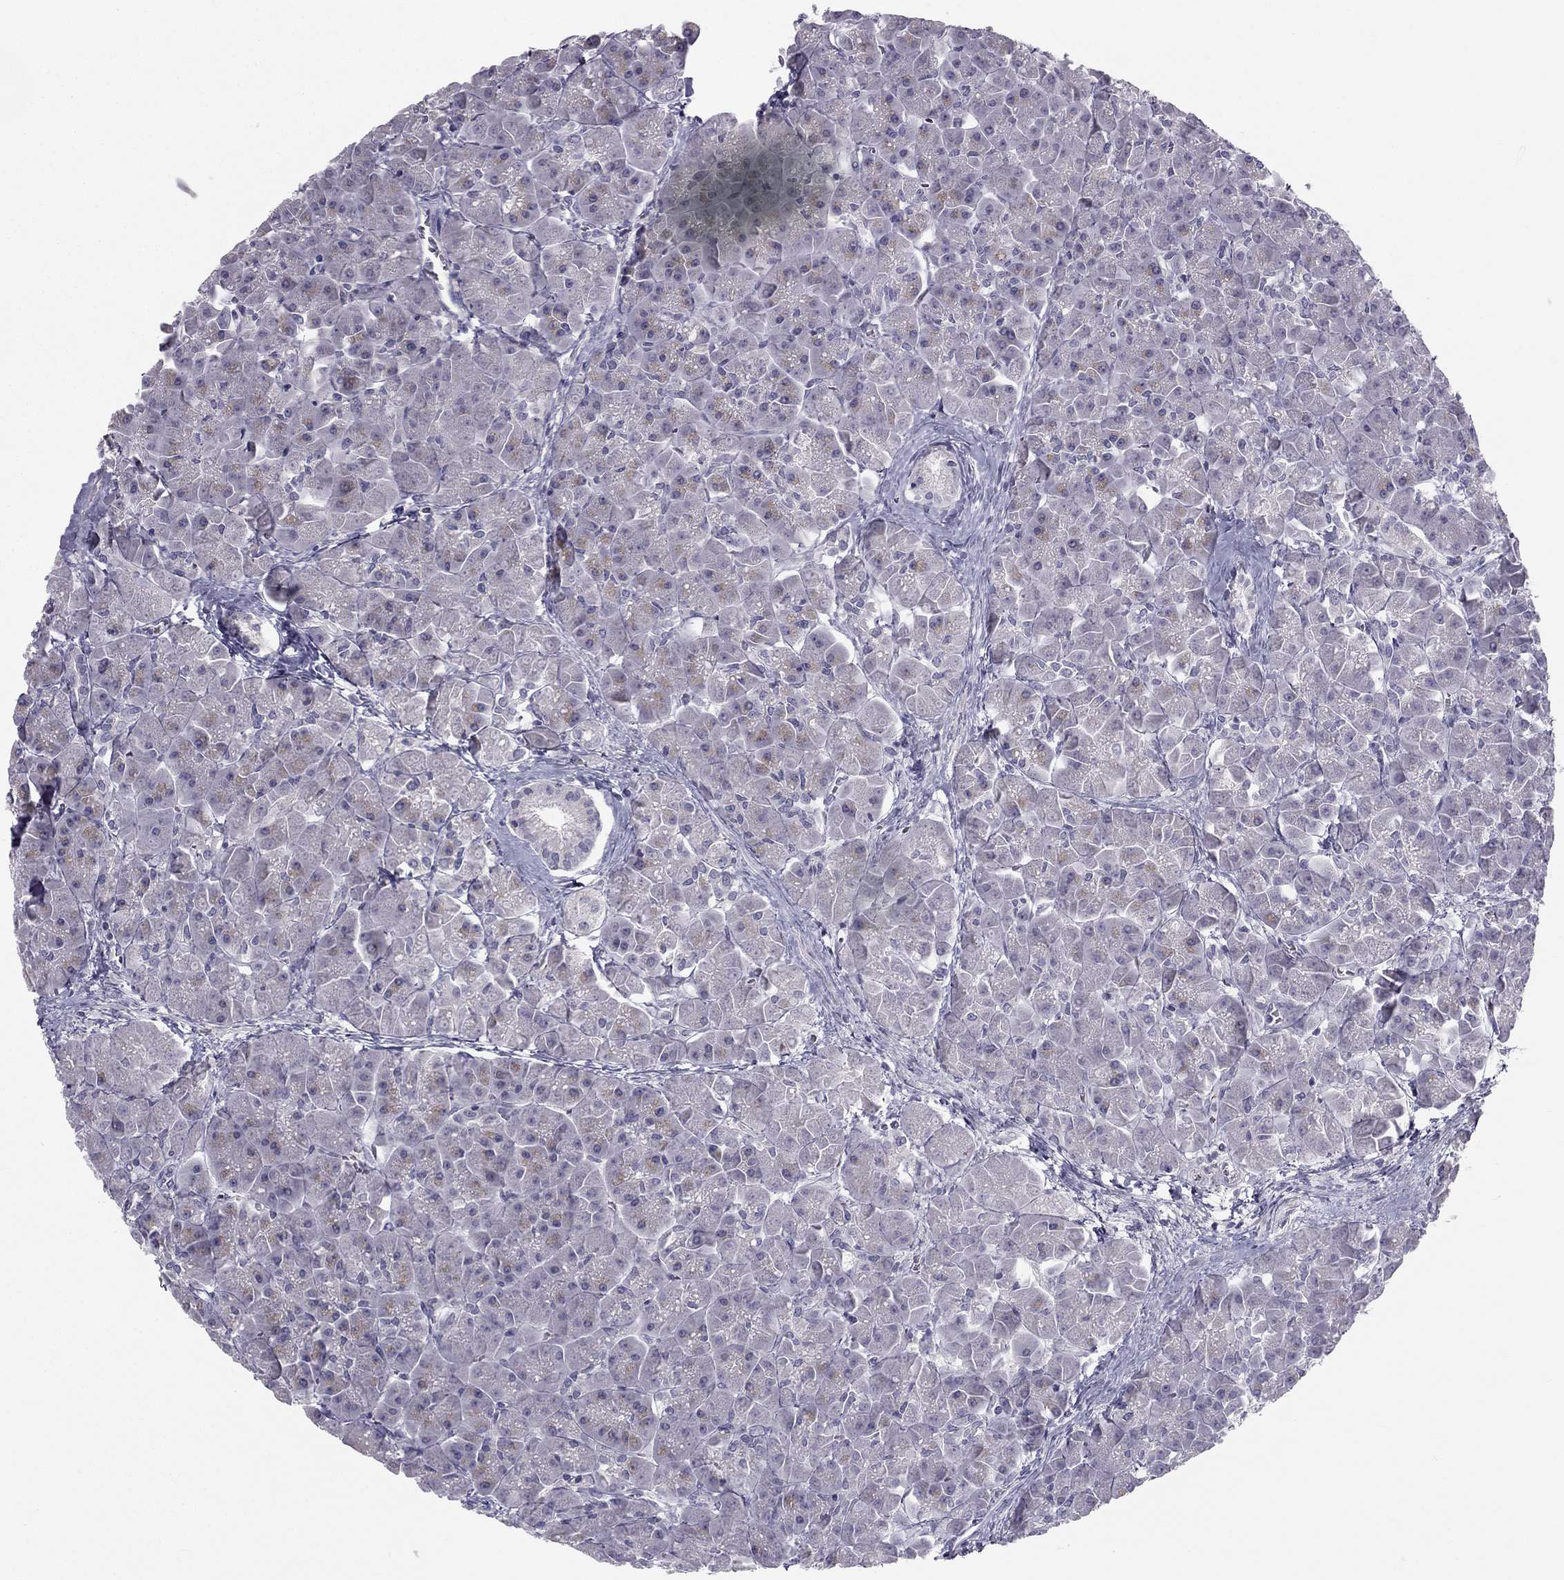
{"staining": {"intensity": "negative", "quantity": "none", "location": "none"}, "tissue": "pancreas", "cell_type": "Exocrine glandular cells", "image_type": "normal", "snomed": [{"axis": "morphology", "description": "Normal tissue, NOS"}, {"axis": "topography", "description": "Pancreas"}], "caption": "Pancreas stained for a protein using immunohistochemistry exhibits no positivity exocrine glandular cells.", "gene": "TRPS1", "patient": {"sex": "male", "age": 70}}